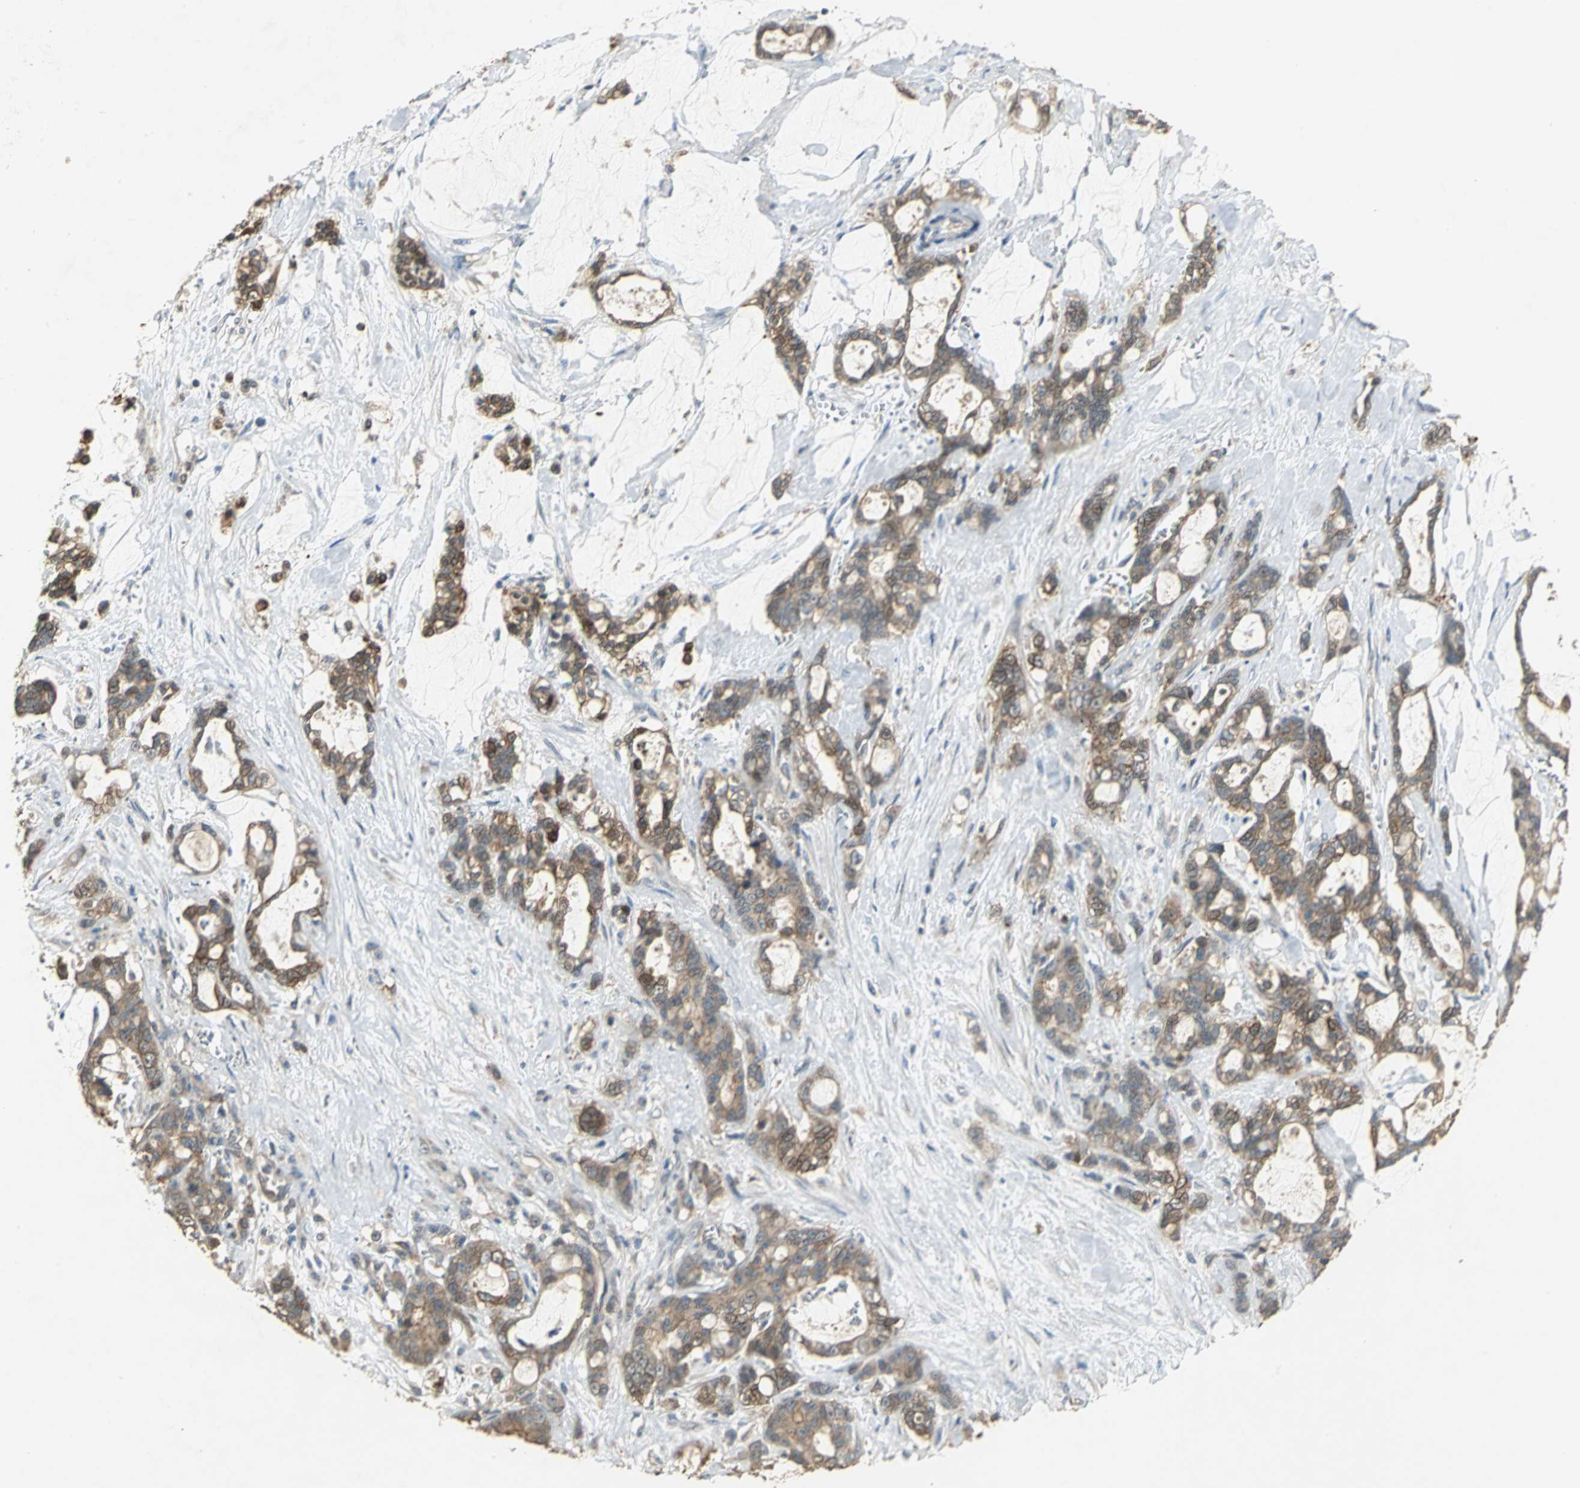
{"staining": {"intensity": "moderate", "quantity": ">75%", "location": "cytoplasmic/membranous"}, "tissue": "pancreatic cancer", "cell_type": "Tumor cells", "image_type": "cancer", "snomed": [{"axis": "morphology", "description": "Adenocarcinoma, NOS"}, {"axis": "topography", "description": "Pancreas"}], "caption": "Protein staining of adenocarcinoma (pancreatic) tissue shows moderate cytoplasmic/membranous positivity in approximately >75% of tumor cells.", "gene": "MET", "patient": {"sex": "female", "age": 73}}